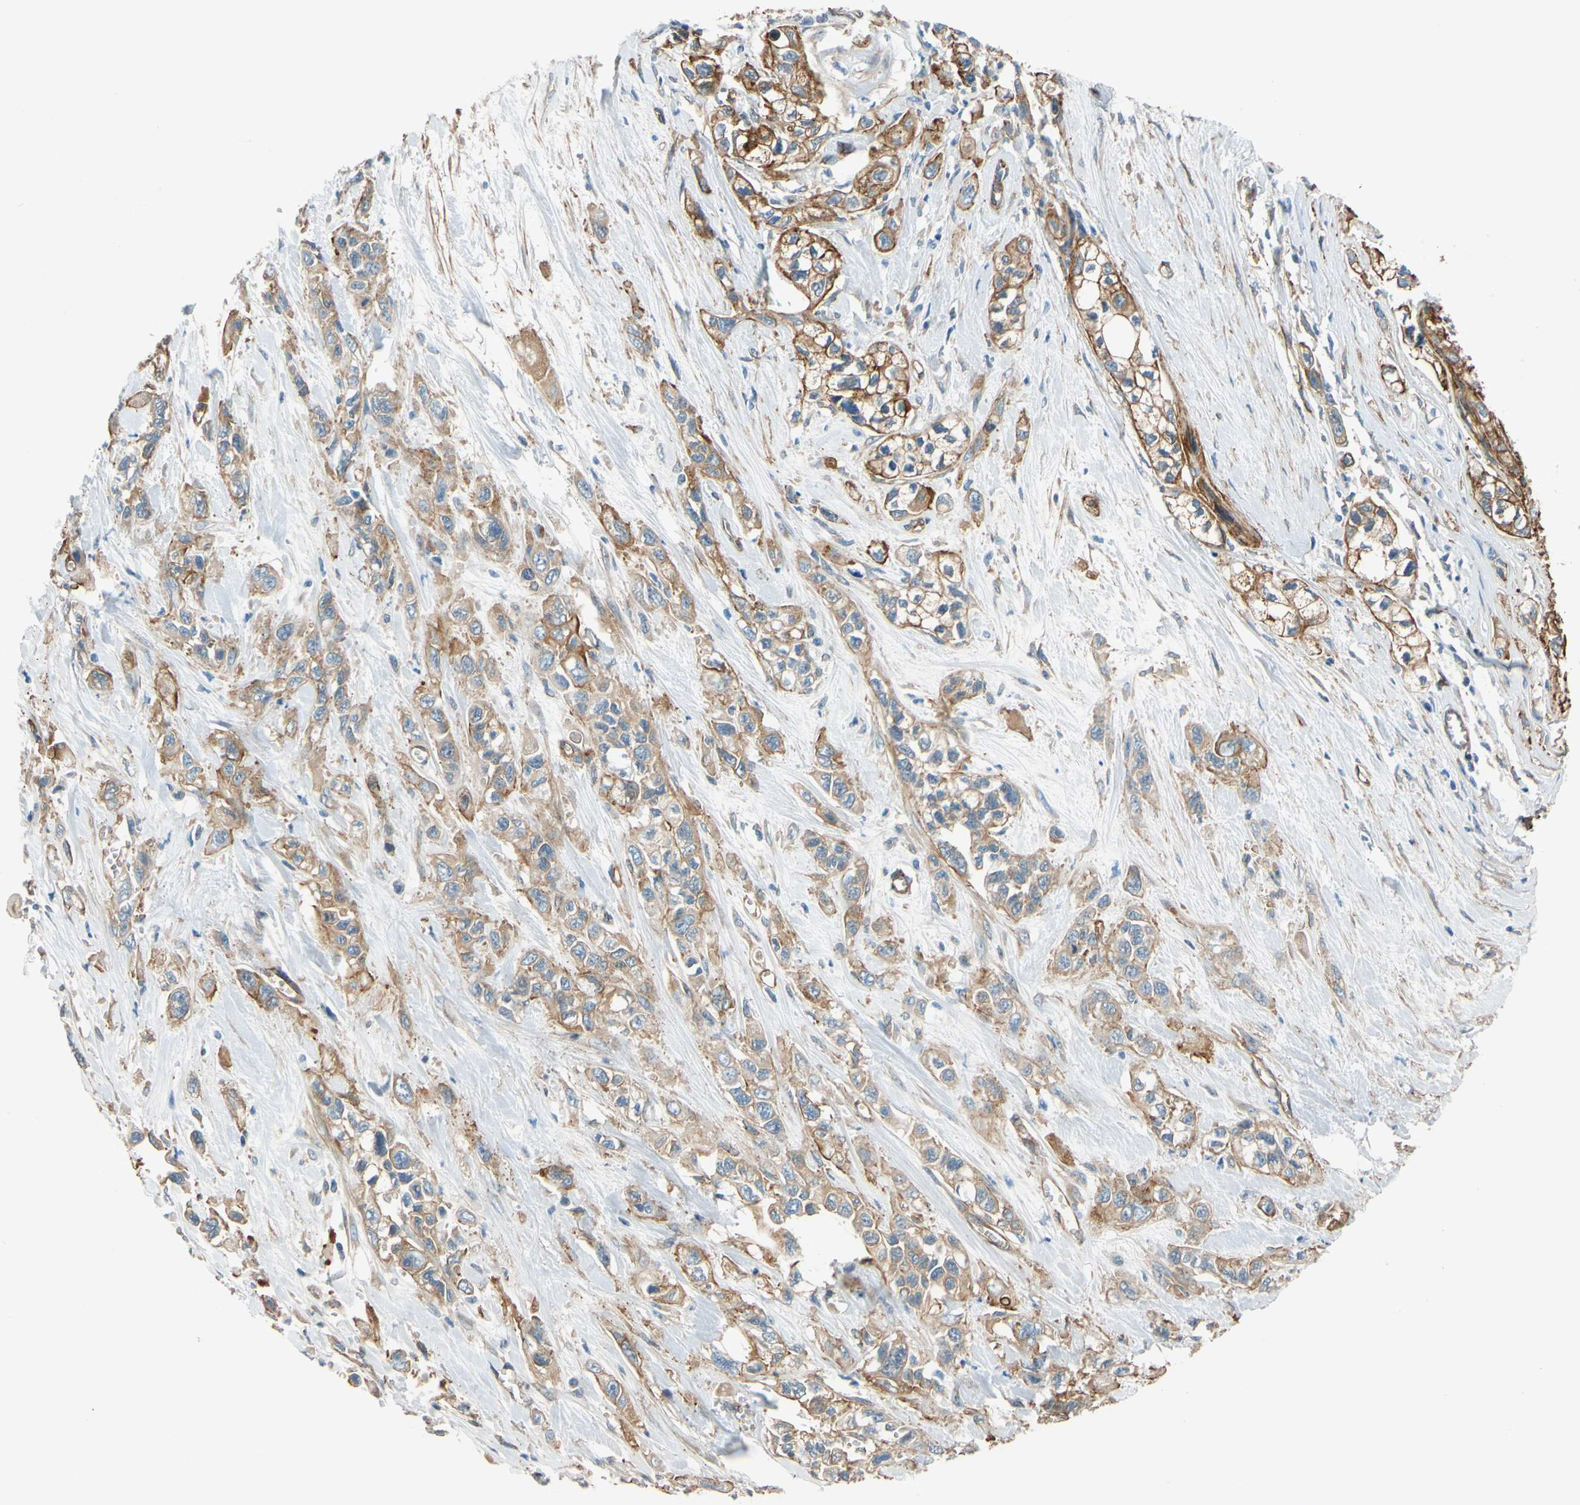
{"staining": {"intensity": "moderate", "quantity": ">75%", "location": "cytoplasmic/membranous"}, "tissue": "pancreatic cancer", "cell_type": "Tumor cells", "image_type": "cancer", "snomed": [{"axis": "morphology", "description": "Adenocarcinoma, NOS"}, {"axis": "topography", "description": "Pancreas"}], "caption": "The immunohistochemical stain highlights moderate cytoplasmic/membranous positivity in tumor cells of adenocarcinoma (pancreatic) tissue.", "gene": "SPTAN1", "patient": {"sex": "male", "age": 74}}